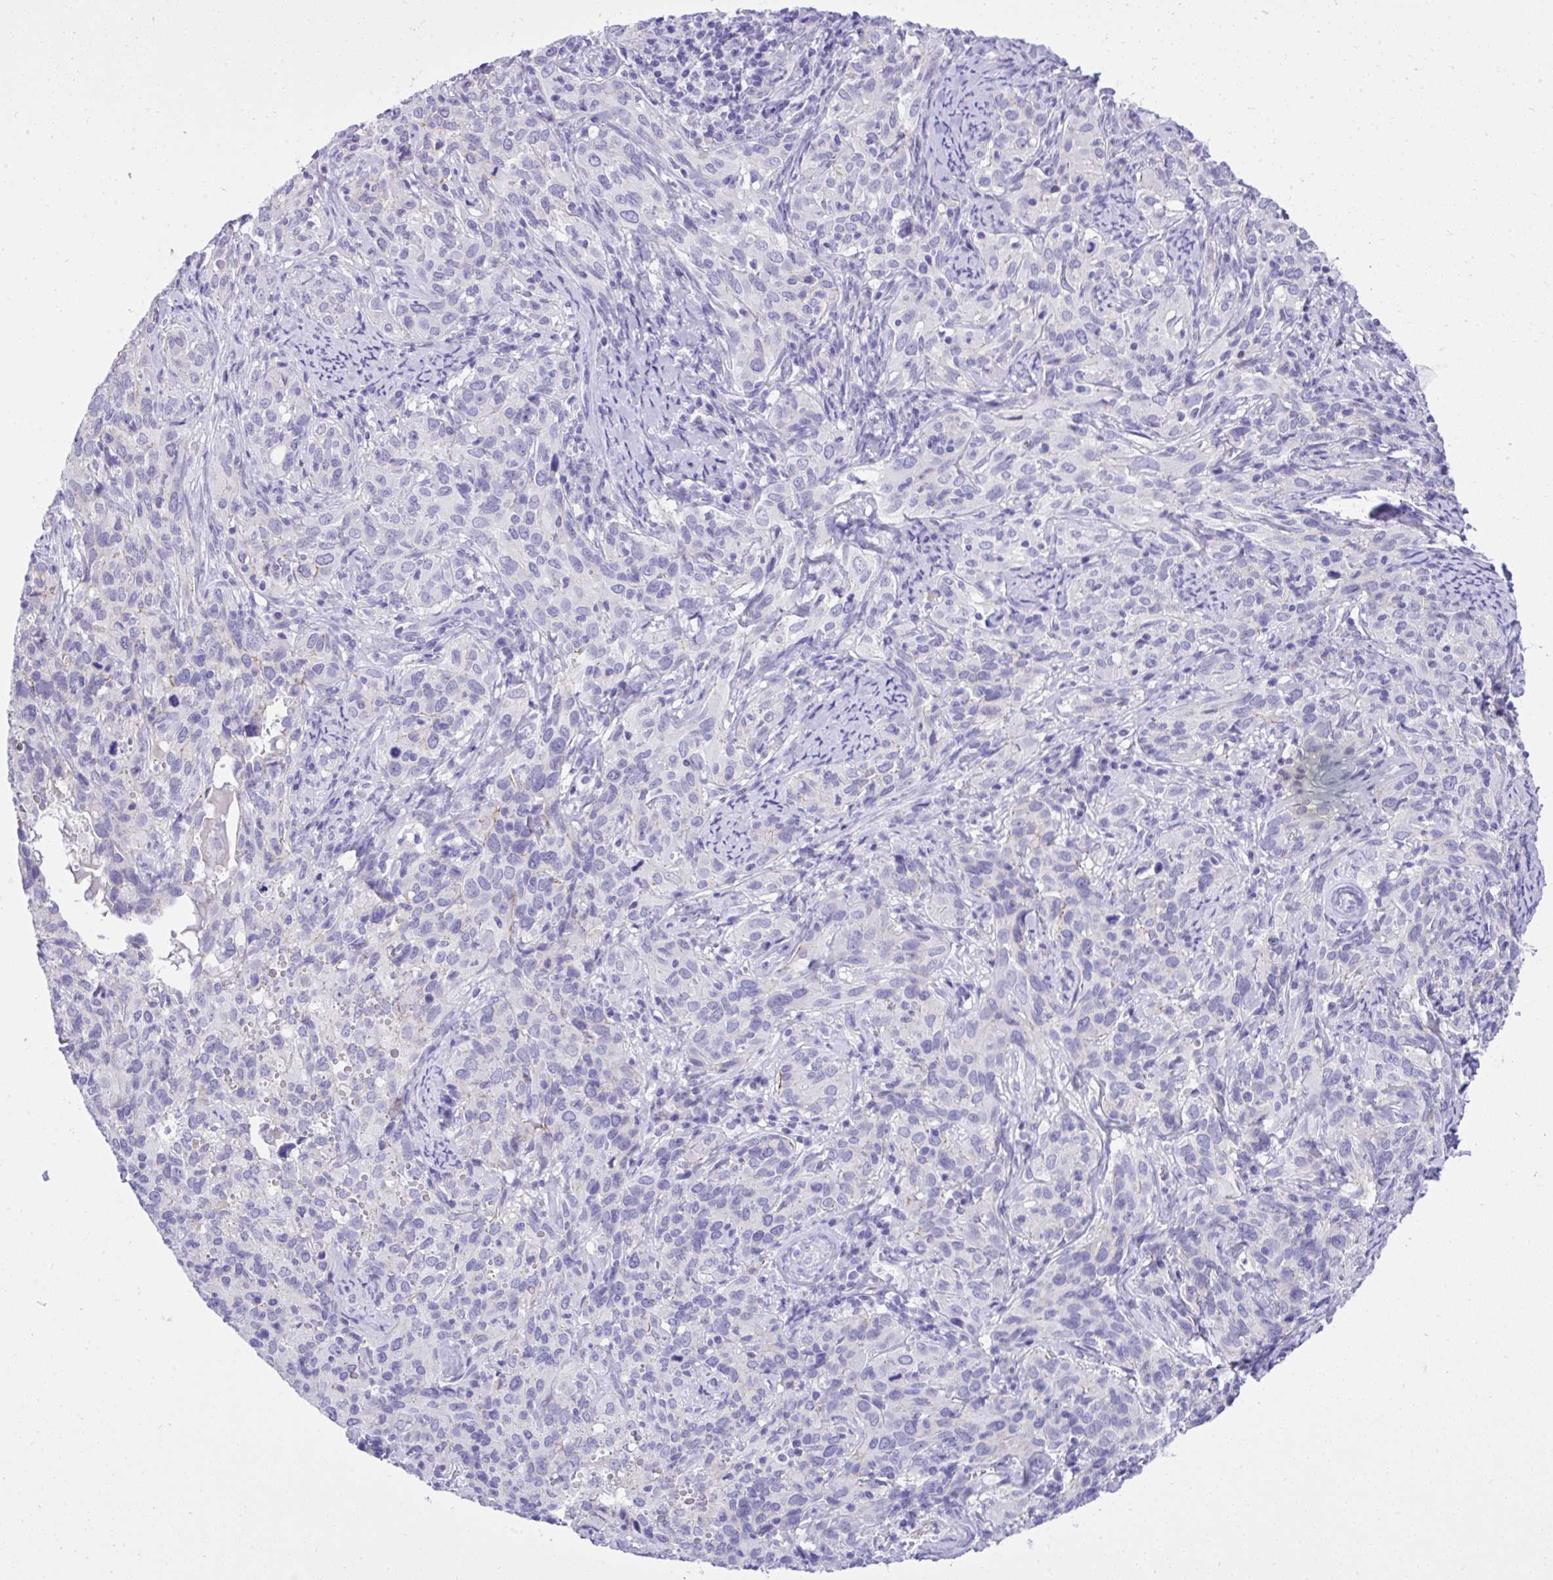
{"staining": {"intensity": "negative", "quantity": "none", "location": "none"}, "tissue": "cervical cancer", "cell_type": "Tumor cells", "image_type": "cancer", "snomed": [{"axis": "morphology", "description": "Squamous cell carcinoma, NOS"}, {"axis": "topography", "description": "Cervix"}], "caption": "Photomicrograph shows no significant protein expression in tumor cells of cervical cancer.", "gene": "ST6GALNAC3", "patient": {"sex": "female", "age": 51}}